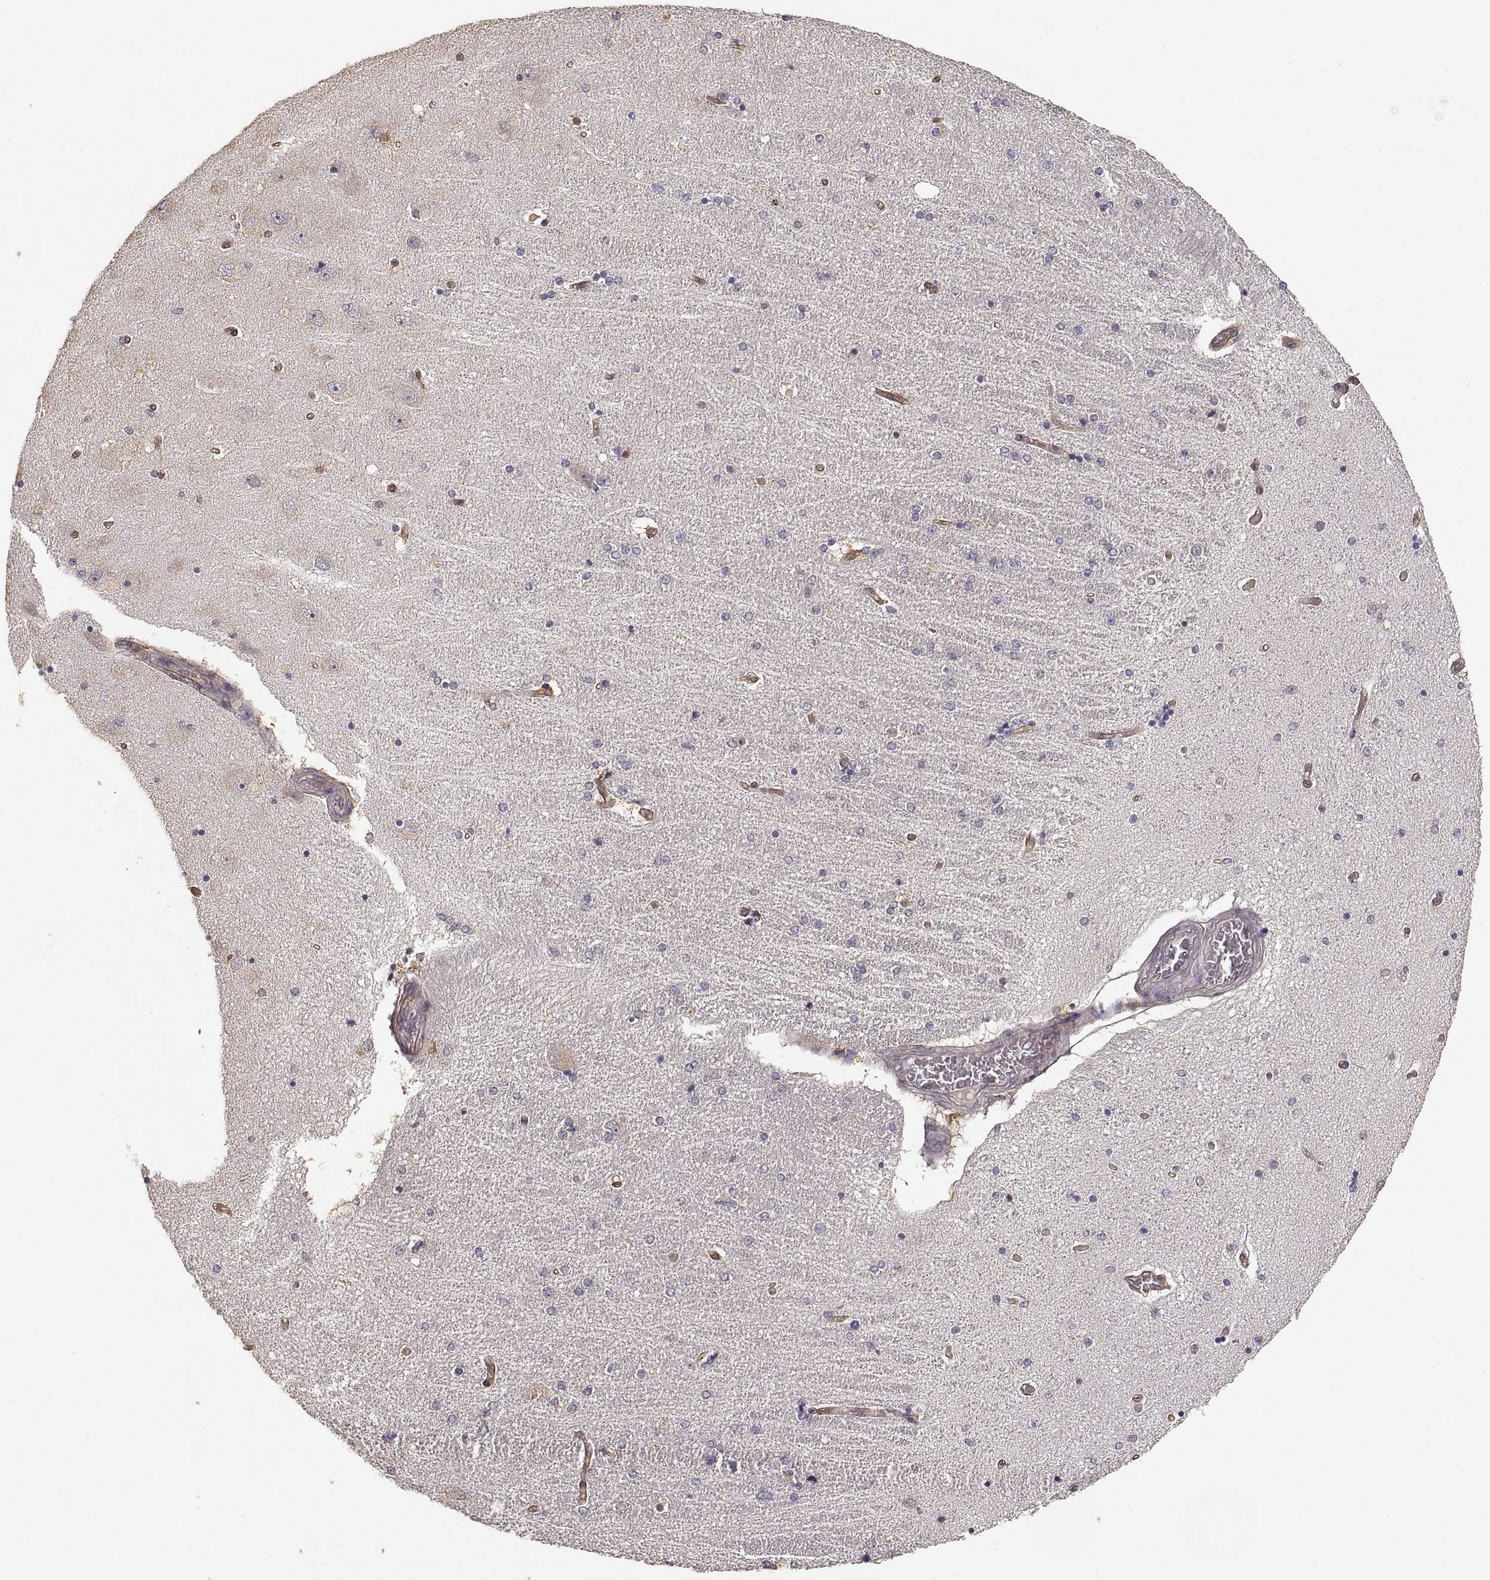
{"staining": {"intensity": "negative", "quantity": "none", "location": "none"}, "tissue": "hippocampus", "cell_type": "Glial cells", "image_type": "normal", "snomed": [{"axis": "morphology", "description": "Normal tissue, NOS"}, {"axis": "topography", "description": "Hippocampus"}], "caption": "A high-resolution histopathology image shows immunohistochemistry staining of benign hippocampus, which demonstrates no significant expression in glial cells. The staining was performed using DAB to visualize the protein expression in brown, while the nuclei were stained in blue with hematoxylin (Magnification: 20x).", "gene": "LAMA4", "patient": {"sex": "female", "age": 54}}